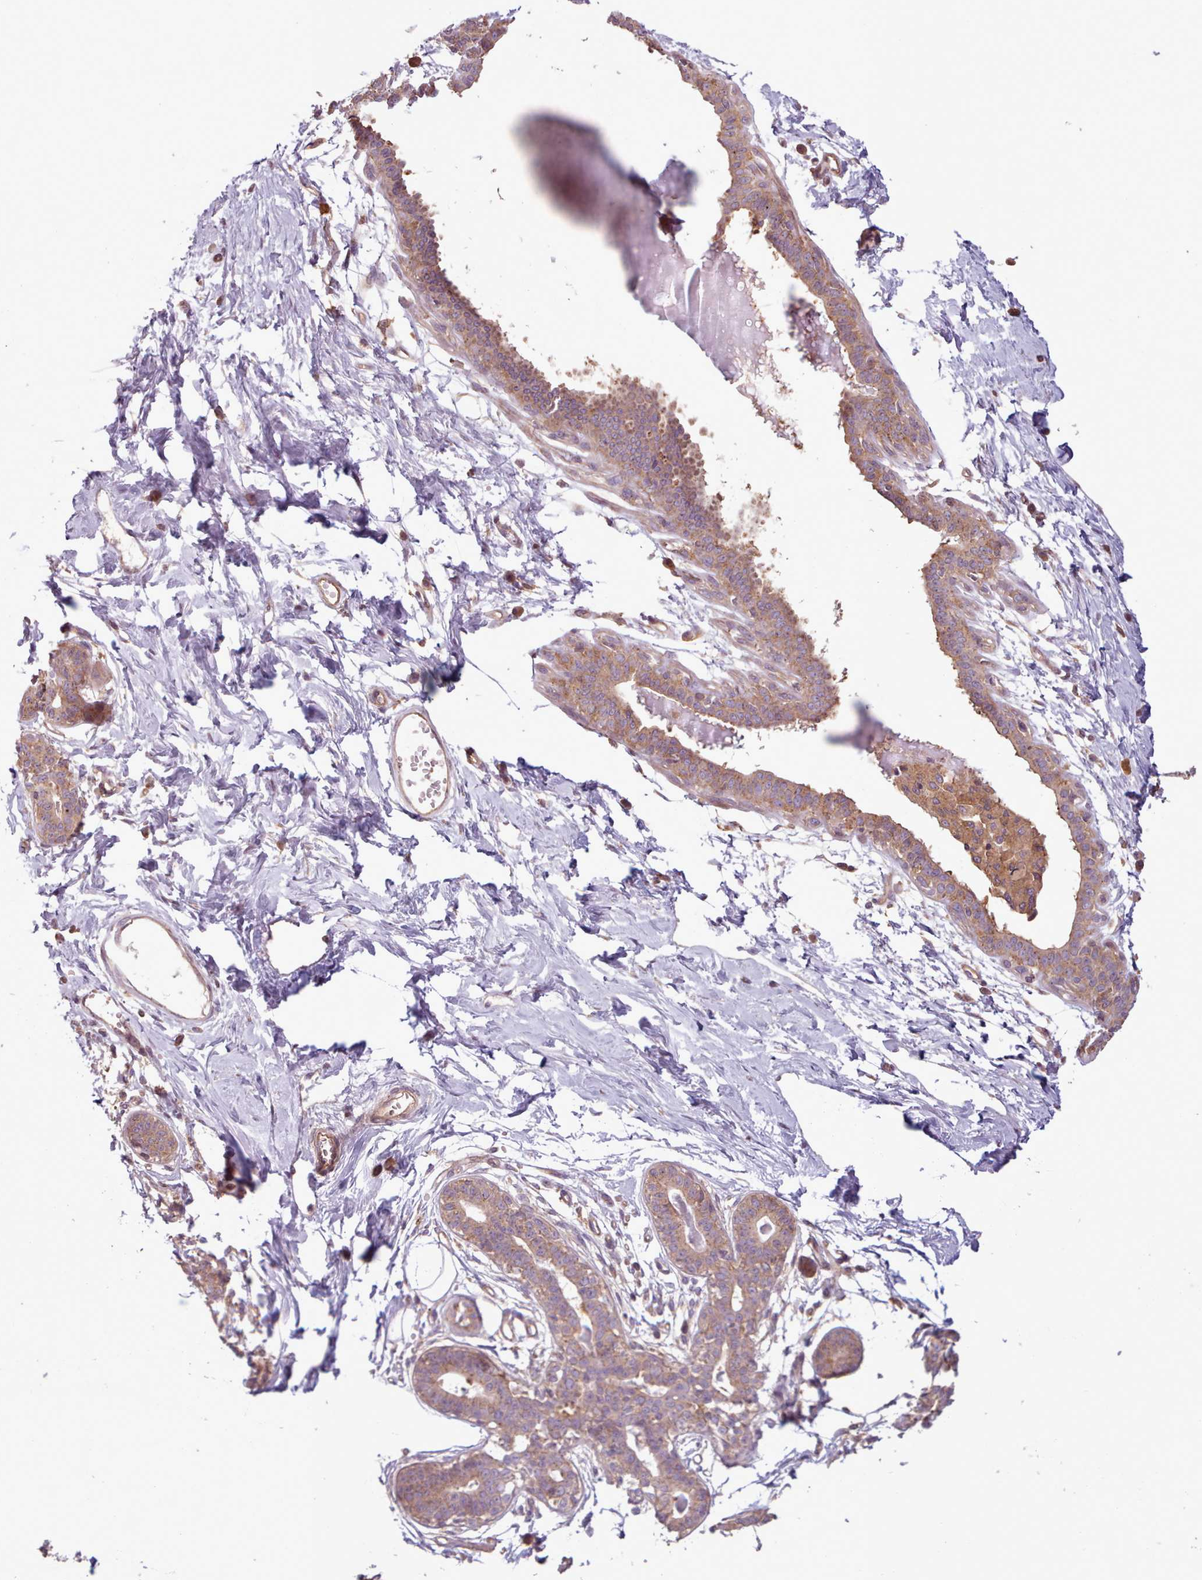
{"staining": {"intensity": "negative", "quantity": "none", "location": "none"}, "tissue": "breast", "cell_type": "Adipocytes", "image_type": "normal", "snomed": [{"axis": "morphology", "description": "Normal tissue, NOS"}, {"axis": "topography", "description": "Breast"}], "caption": "Adipocytes are negative for brown protein staining in normal breast. The staining is performed using DAB brown chromogen with nuclei counter-stained in using hematoxylin.", "gene": "WASHC2A", "patient": {"sex": "female", "age": 45}}